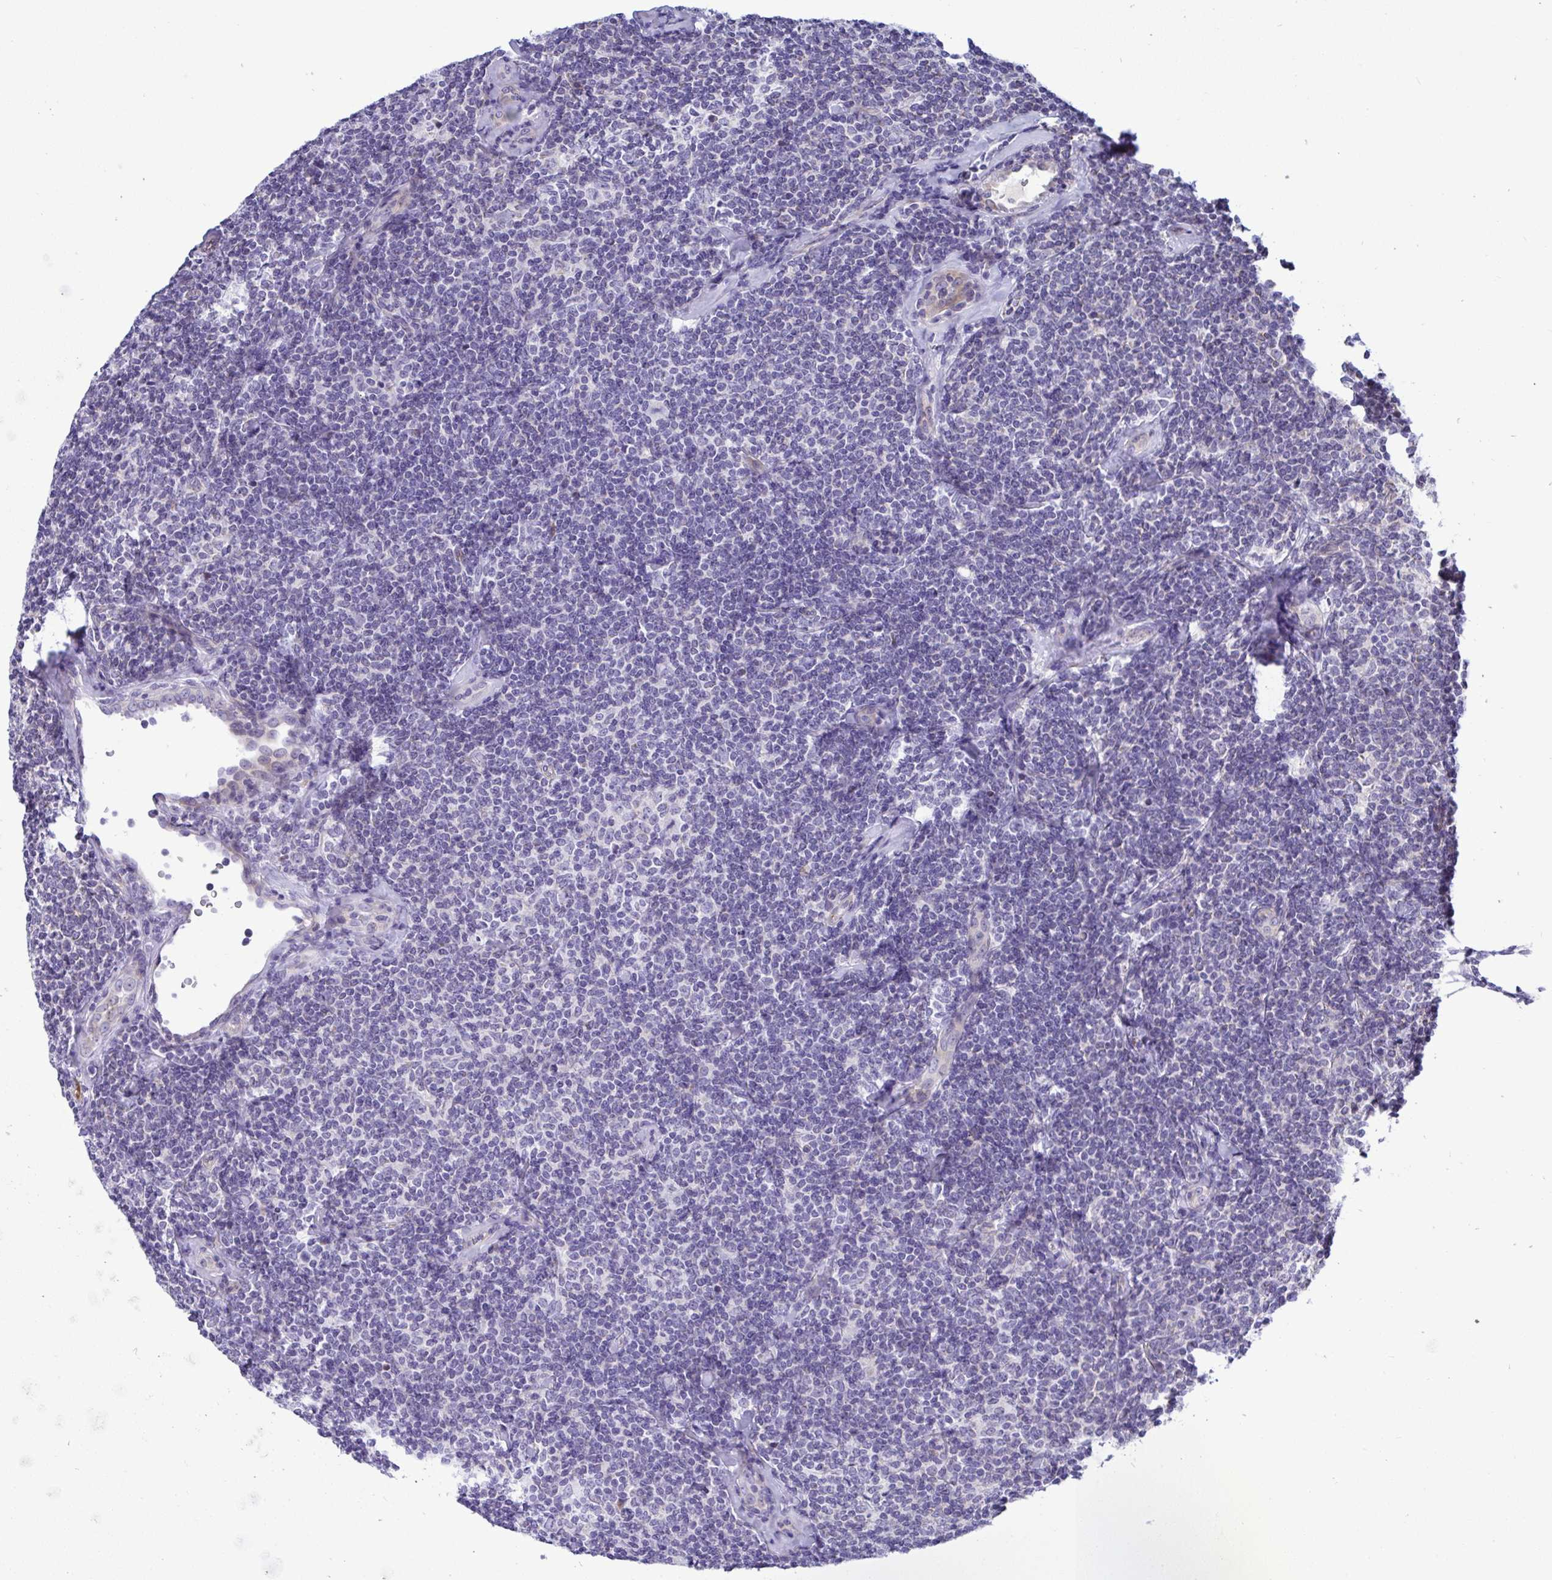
{"staining": {"intensity": "negative", "quantity": "none", "location": "none"}, "tissue": "lymphoma", "cell_type": "Tumor cells", "image_type": "cancer", "snomed": [{"axis": "morphology", "description": "Malignant lymphoma, non-Hodgkin's type, Low grade"}, {"axis": "topography", "description": "Lymph node"}], "caption": "Tumor cells show no significant protein staining in malignant lymphoma, non-Hodgkin's type (low-grade).", "gene": "NTN1", "patient": {"sex": "female", "age": 56}}